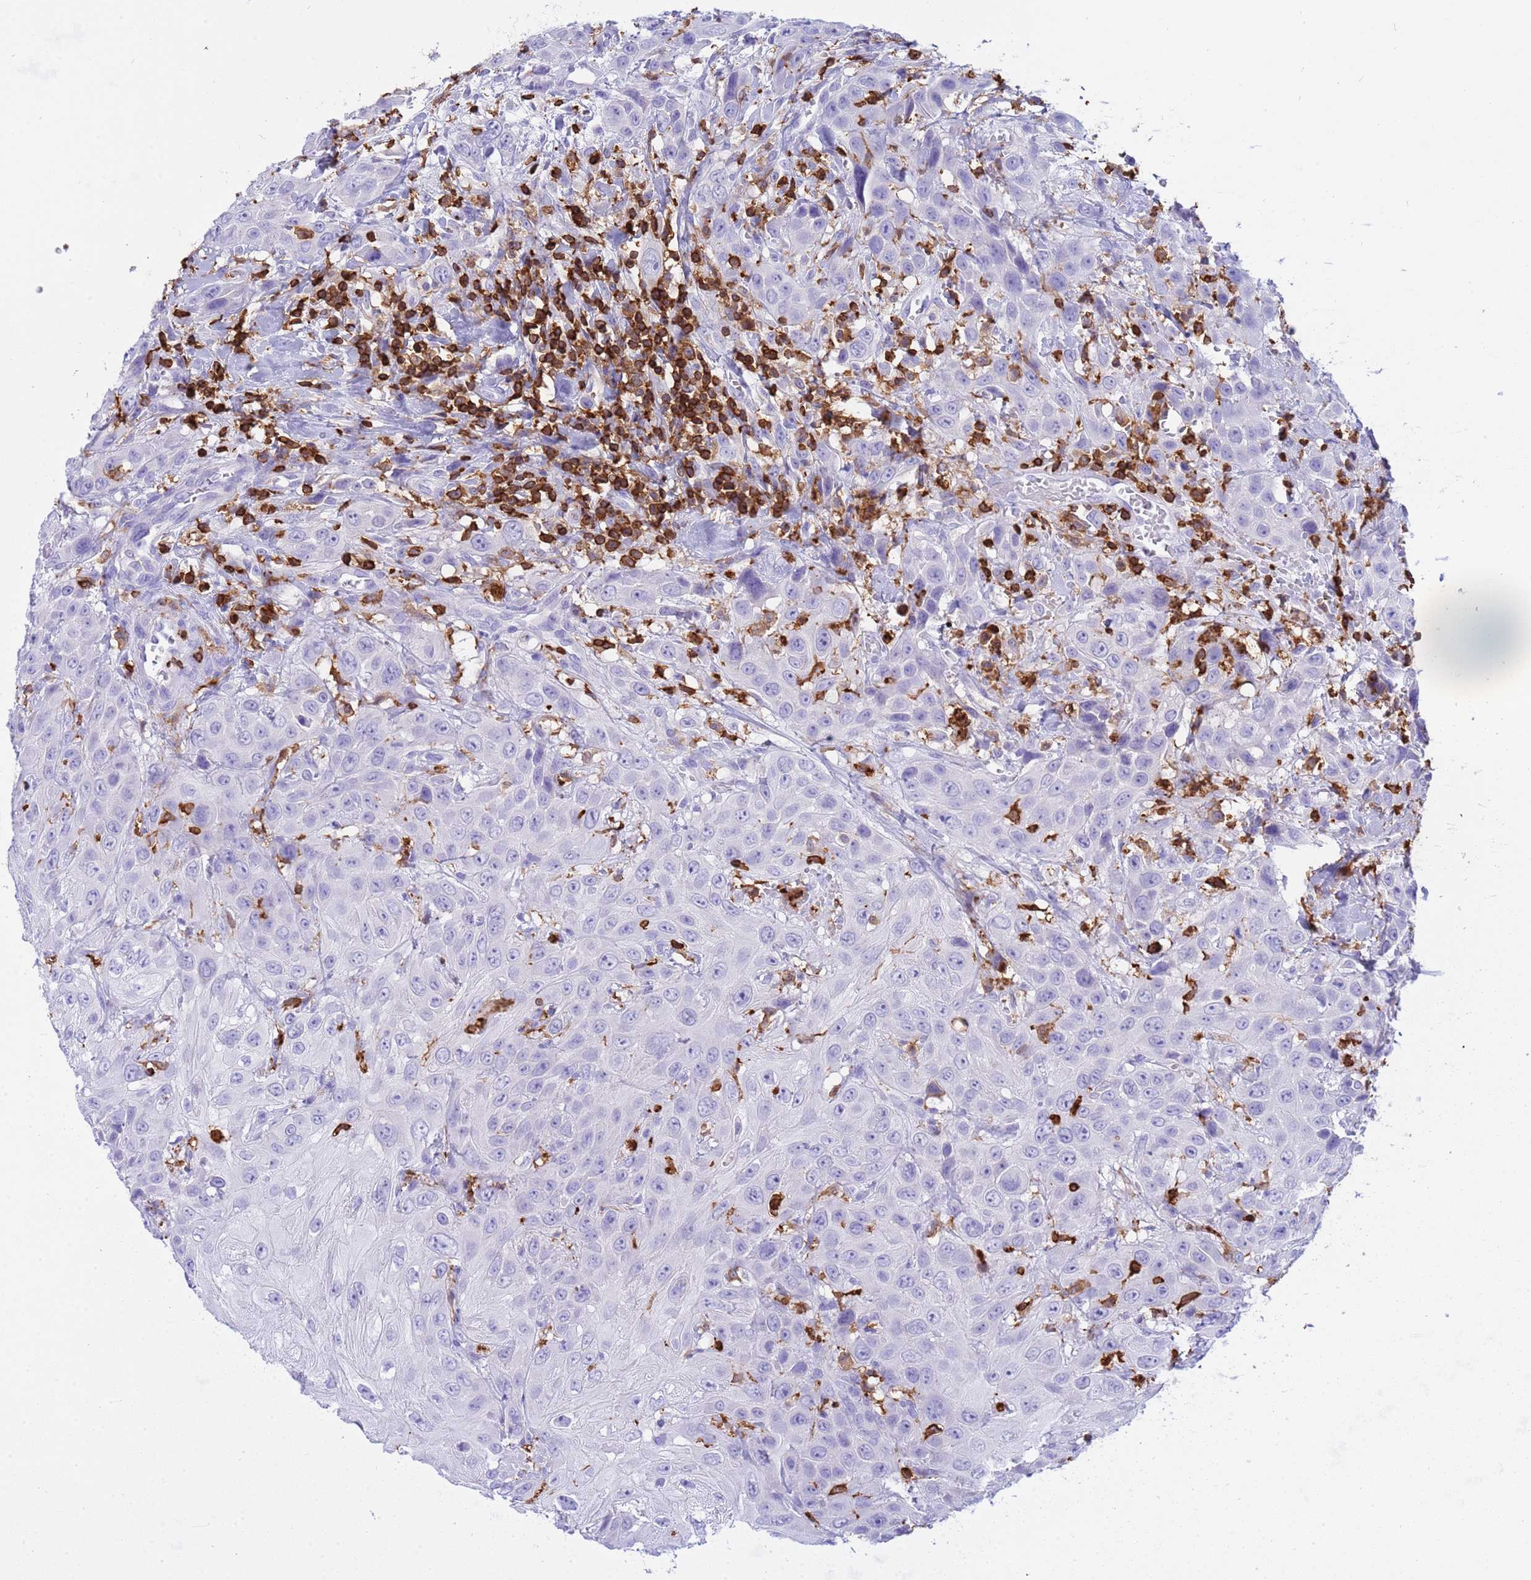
{"staining": {"intensity": "negative", "quantity": "none", "location": "none"}, "tissue": "head and neck cancer", "cell_type": "Tumor cells", "image_type": "cancer", "snomed": [{"axis": "morphology", "description": "Squamous cell carcinoma, NOS"}, {"axis": "topography", "description": "Head-Neck"}], "caption": "DAB (3,3'-diaminobenzidine) immunohistochemical staining of human squamous cell carcinoma (head and neck) exhibits no significant expression in tumor cells.", "gene": "IRF5", "patient": {"sex": "male", "age": 81}}